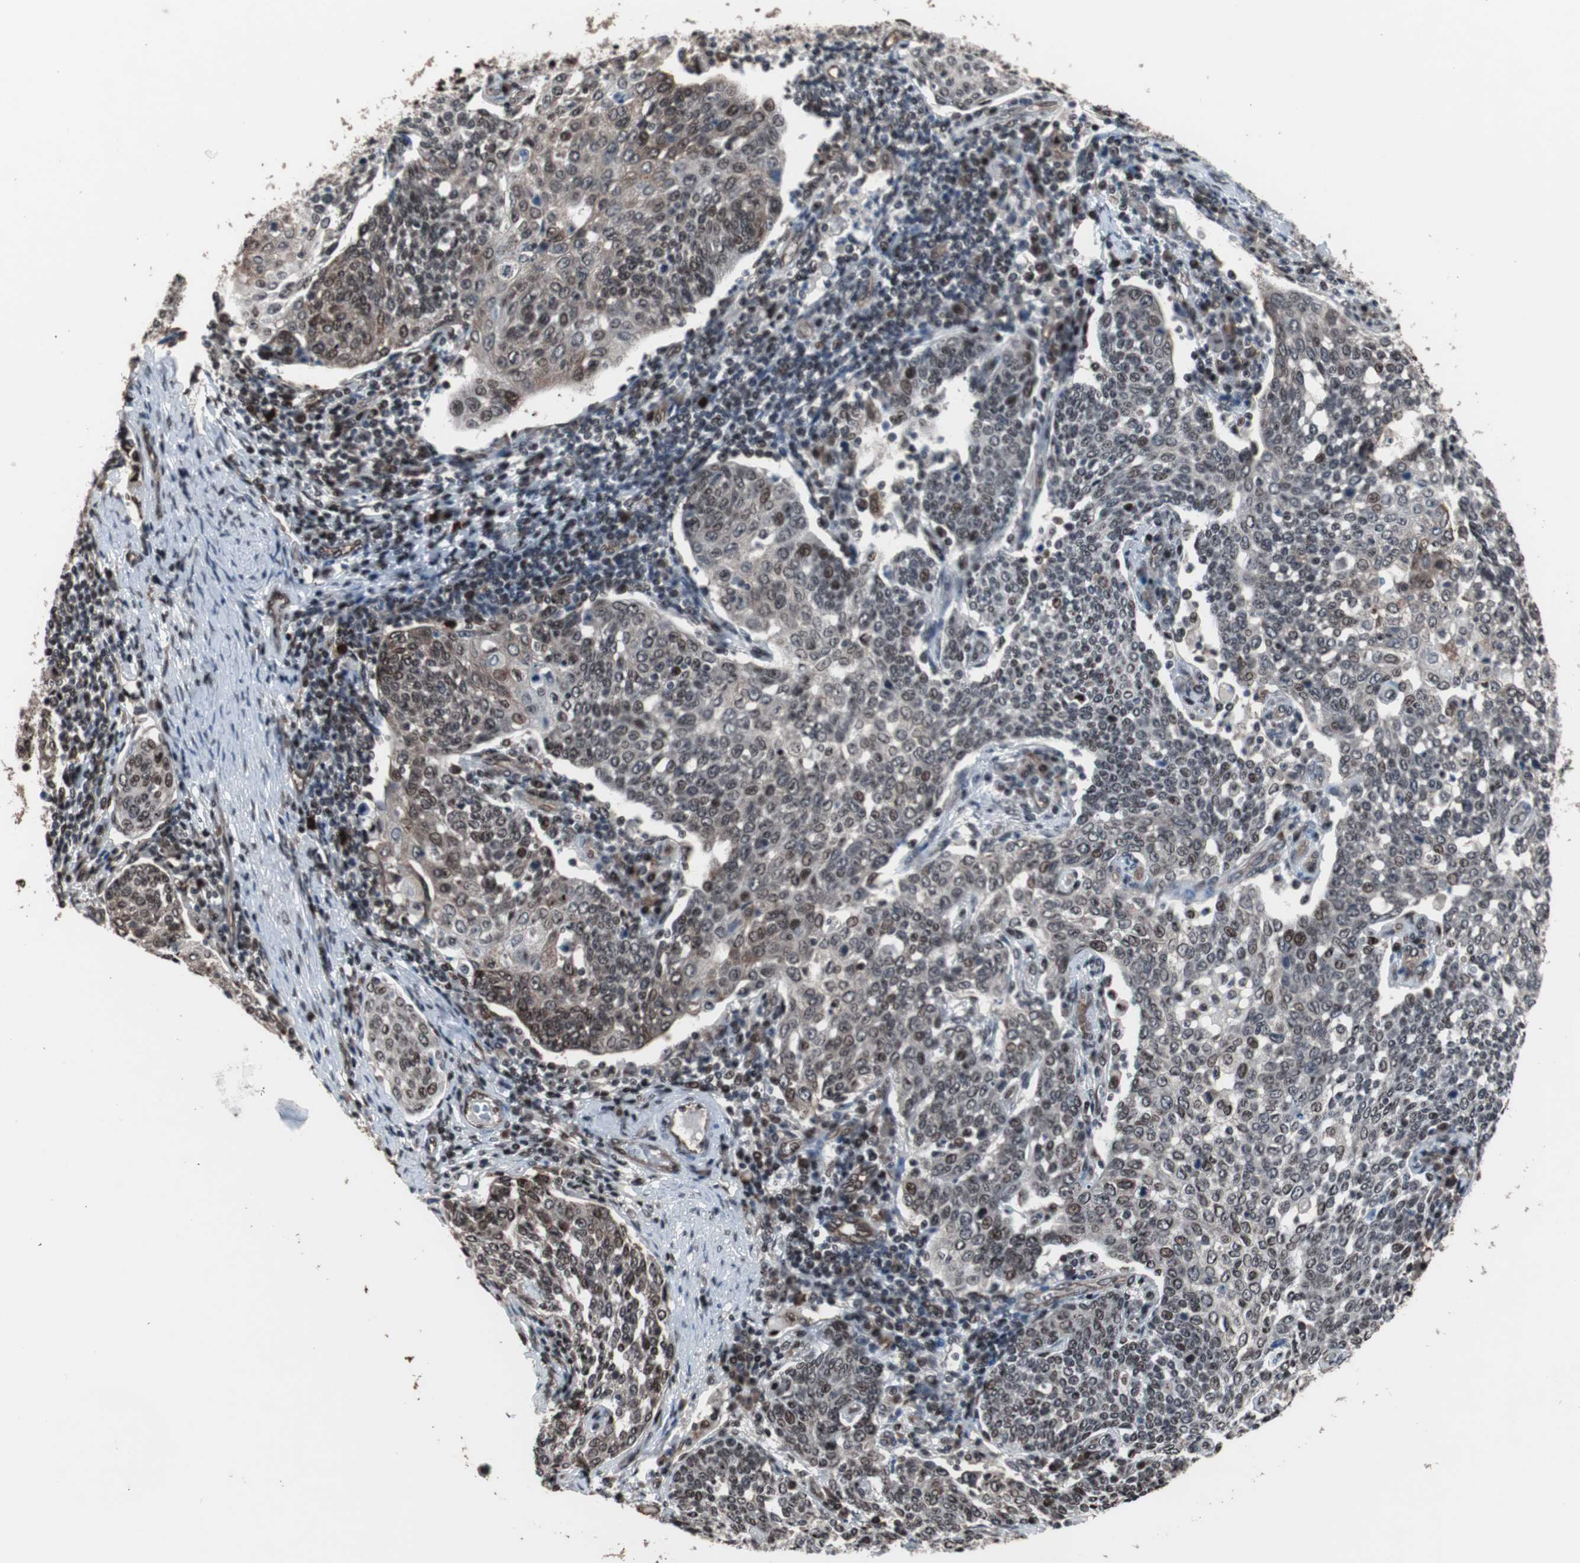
{"staining": {"intensity": "moderate", "quantity": "25%-75%", "location": "nuclear"}, "tissue": "cervical cancer", "cell_type": "Tumor cells", "image_type": "cancer", "snomed": [{"axis": "morphology", "description": "Squamous cell carcinoma, NOS"}, {"axis": "topography", "description": "Cervix"}], "caption": "A brown stain labels moderate nuclear expression of a protein in human cervical cancer (squamous cell carcinoma) tumor cells. The staining was performed using DAB (3,3'-diaminobenzidine) to visualize the protein expression in brown, while the nuclei were stained in blue with hematoxylin (Magnification: 20x).", "gene": "POGZ", "patient": {"sex": "female", "age": 34}}